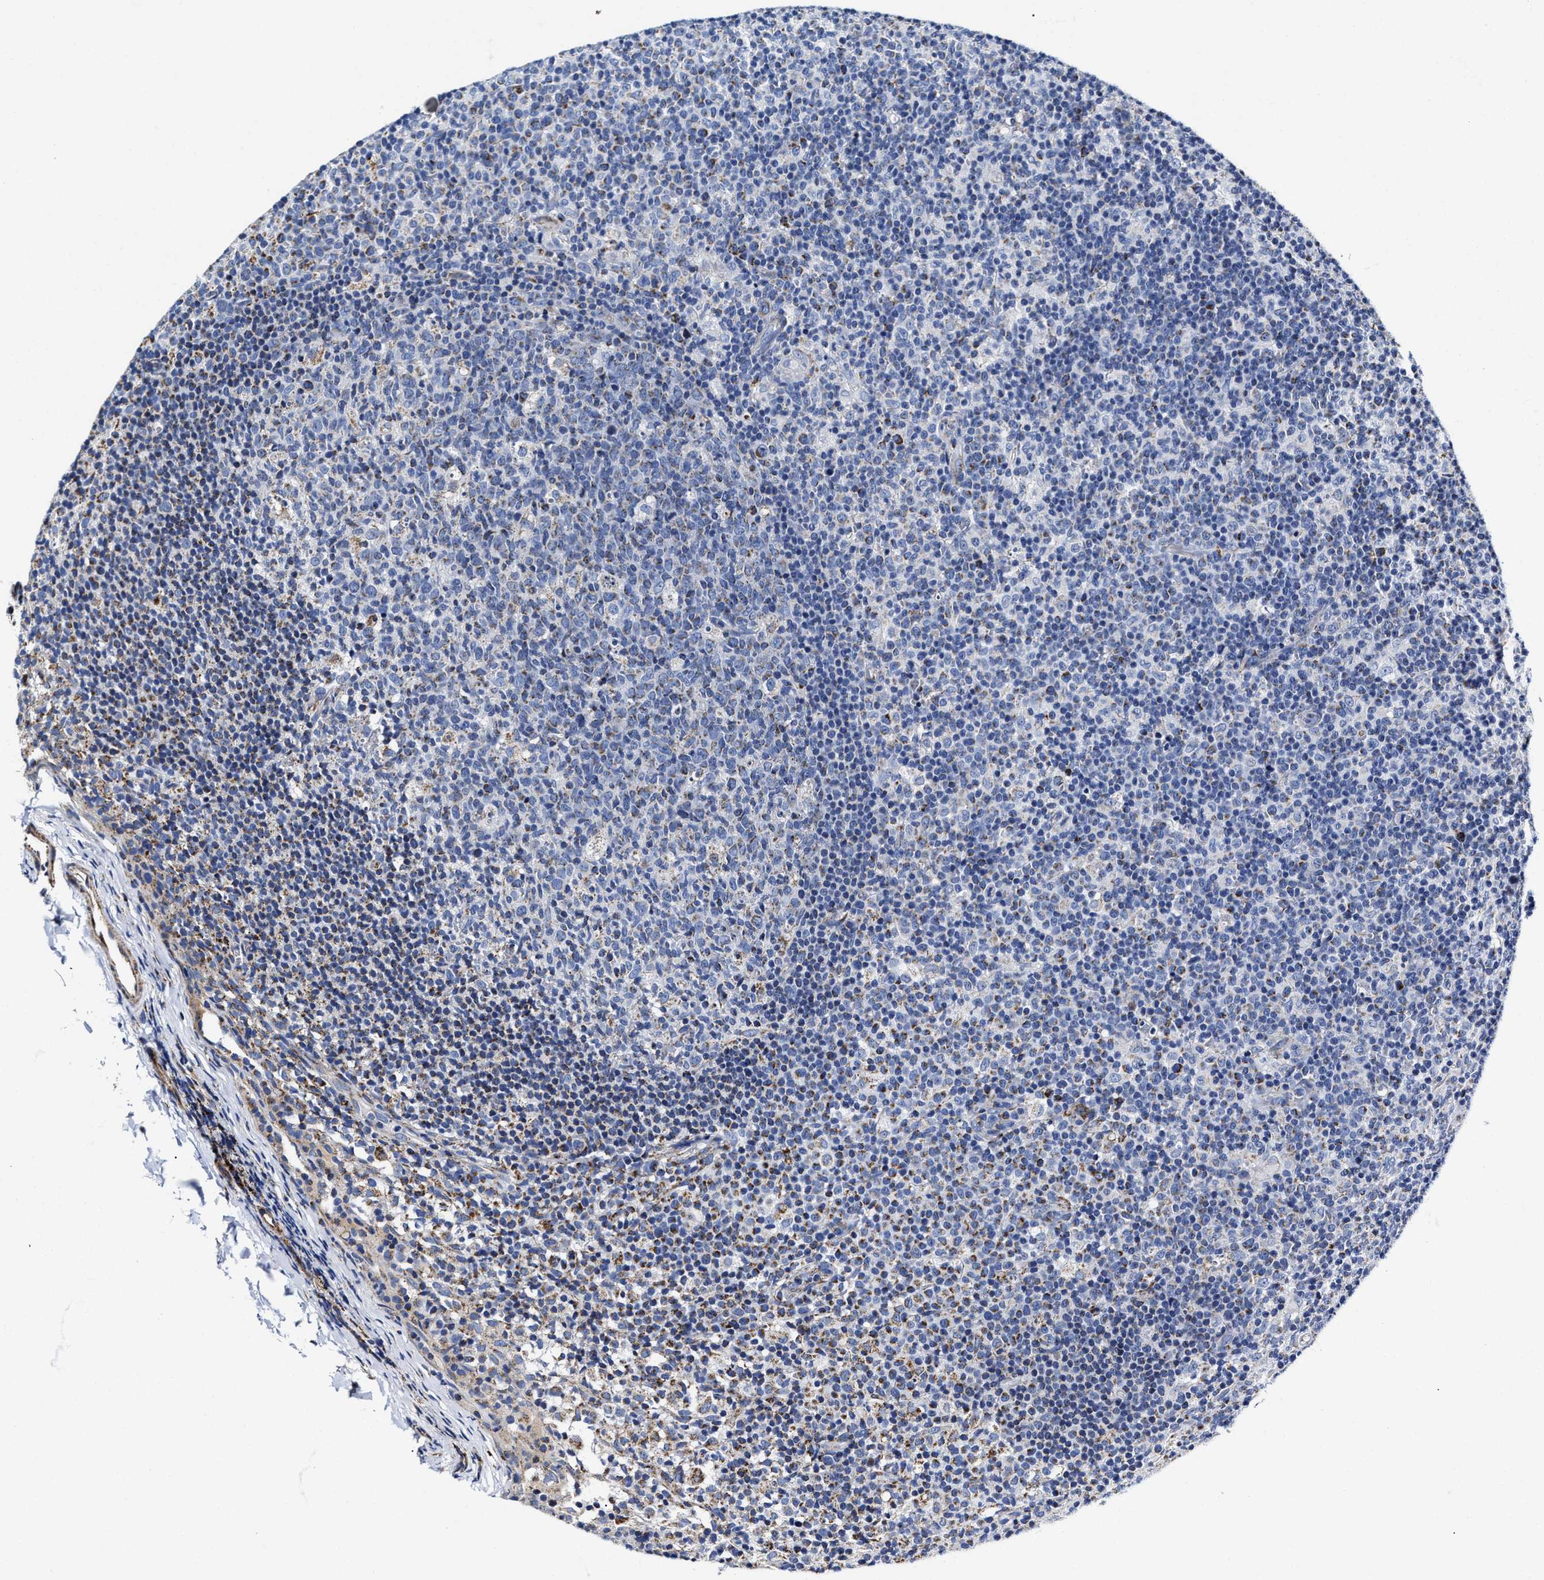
{"staining": {"intensity": "weak", "quantity": "<25%", "location": "cytoplasmic/membranous"}, "tissue": "lymph node", "cell_type": "Germinal center cells", "image_type": "normal", "snomed": [{"axis": "morphology", "description": "Normal tissue, NOS"}, {"axis": "morphology", "description": "Inflammation, NOS"}, {"axis": "topography", "description": "Lymph node"}], "caption": "This is an IHC micrograph of unremarkable lymph node. There is no positivity in germinal center cells.", "gene": "HINT2", "patient": {"sex": "male", "age": 55}}